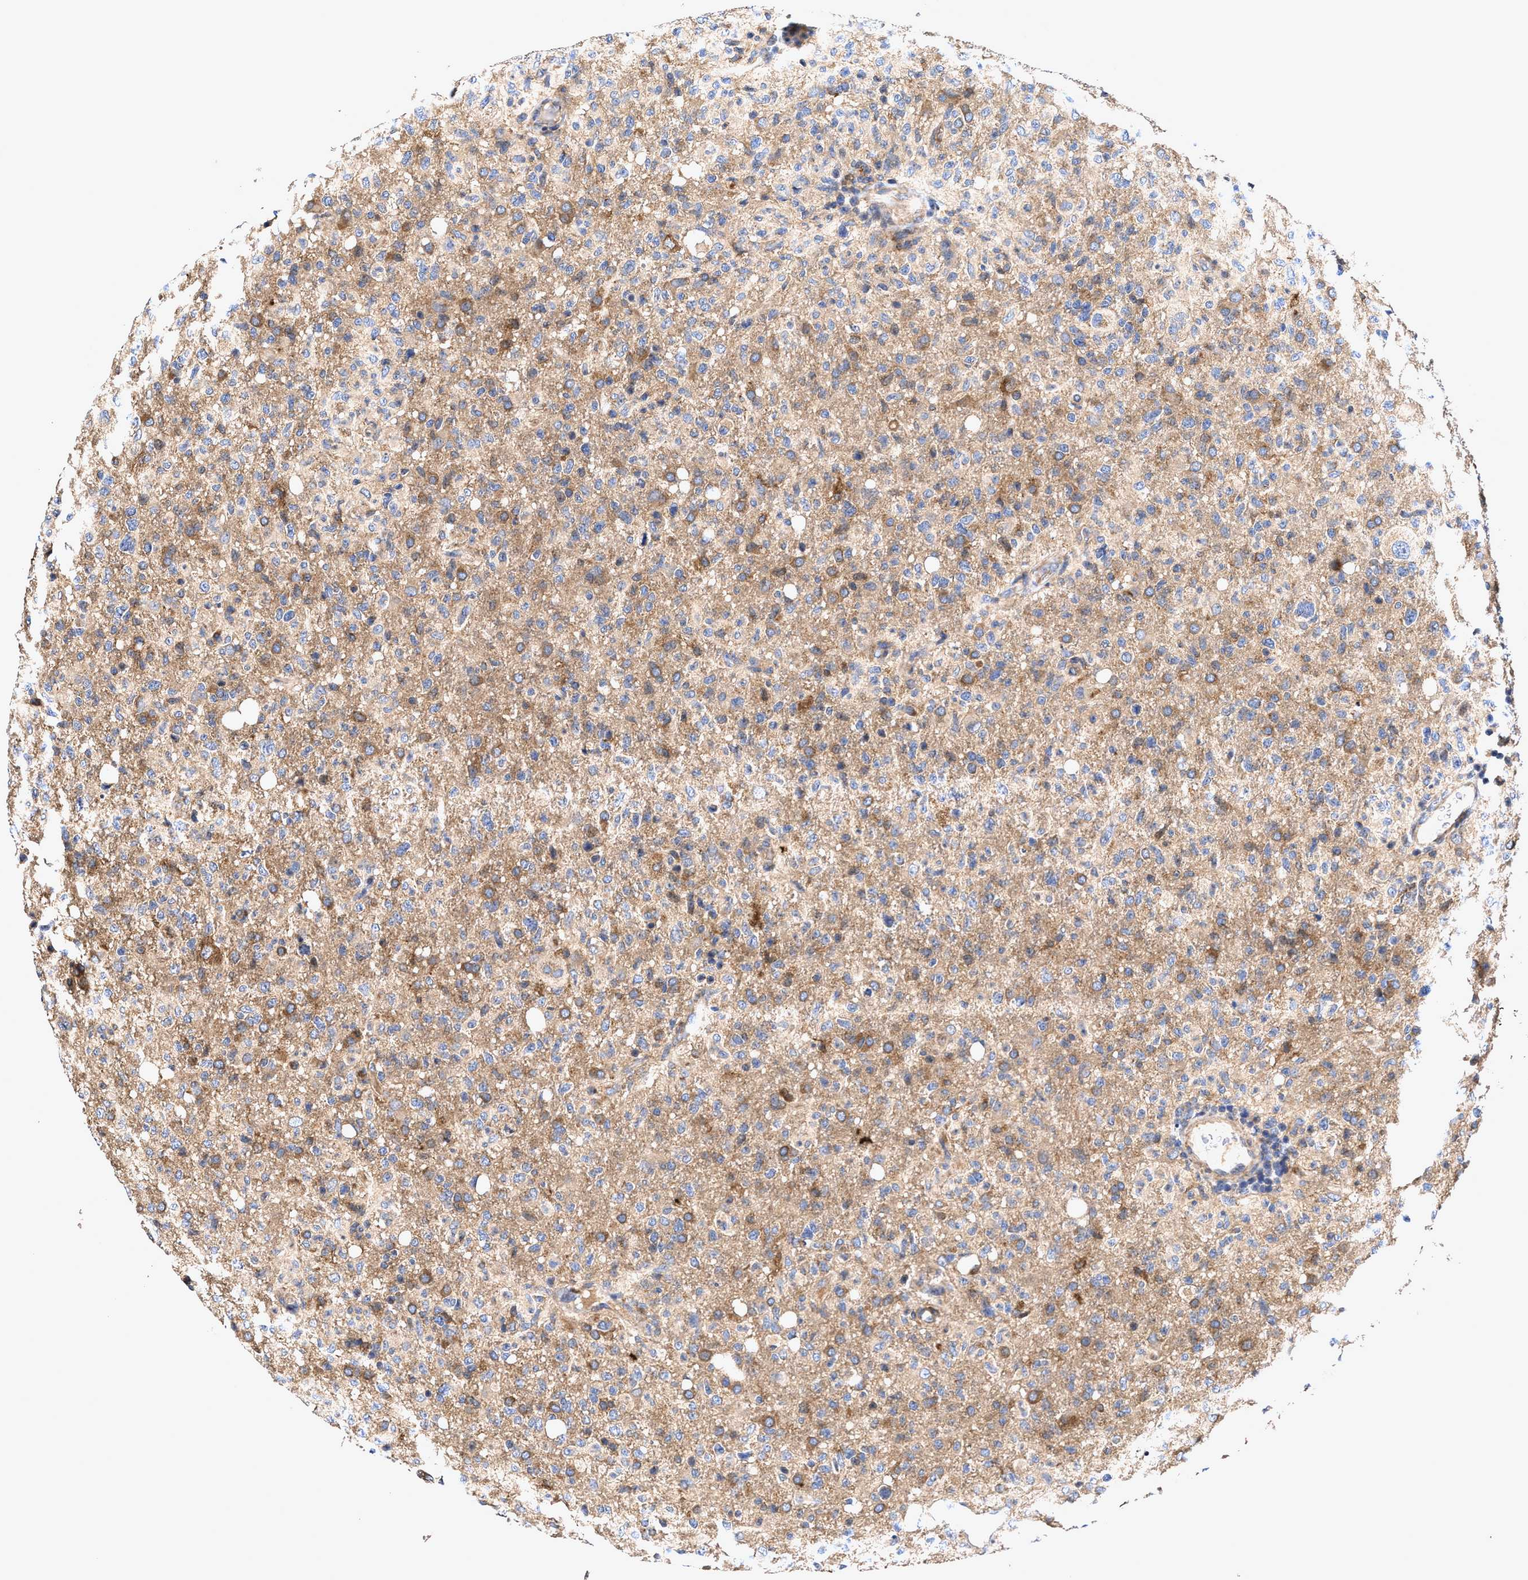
{"staining": {"intensity": "moderate", "quantity": ">75%", "location": "cytoplasmic/membranous"}, "tissue": "glioma", "cell_type": "Tumor cells", "image_type": "cancer", "snomed": [{"axis": "morphology", "description": "Glioma, malignant, High grade"}, {"axis": "topography", "description": "Brain"}], "caption": "Malignant glioma (high-grade) stained for a protein displays moderate cytoplasmic/membranous positivity in tumor cells.", "gene": "EFNA4", "patient": {"sex": "female", "age": 57}}